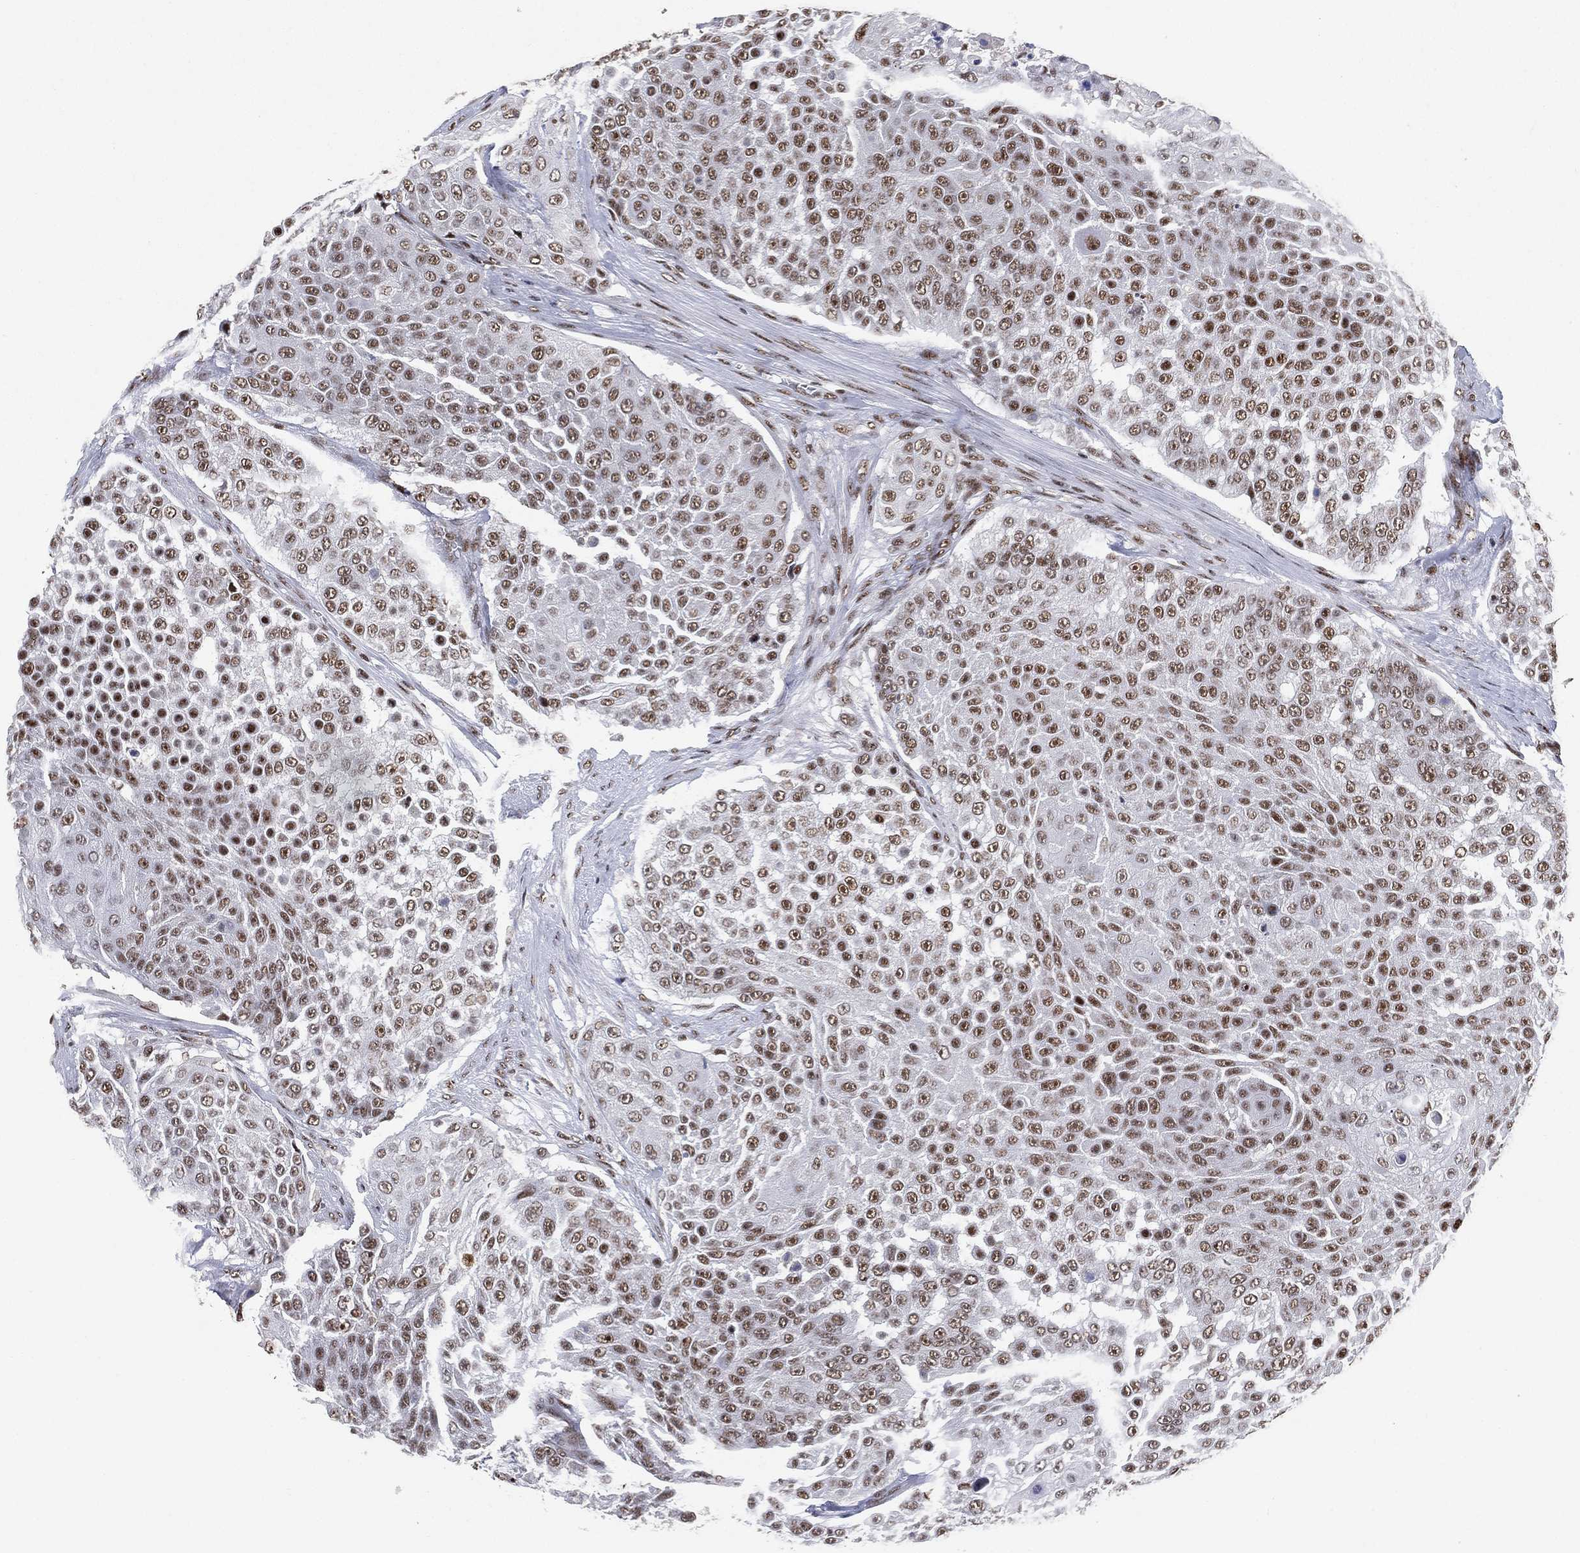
{"staining": {"intensity": "moderate", "quantity": ">75%", "location": "nuclear"}, "tissue": "urothelial cancer", "cell_type": "Tumor cells", "image_type": "cancer", "snomed": [{"axis": "morphology", "description": "Urothelial carcinoma, High grade"}, {"axis": "topography", "description": "Urinary bladder"}], "caption": "A micrograph of high-grade urothelial carcinoma stained for a protein demonstrates moderate nuclear brown staining in tumor cells.", "gene": "DDX27", "patient": {"sex": "female", "age": 63}}